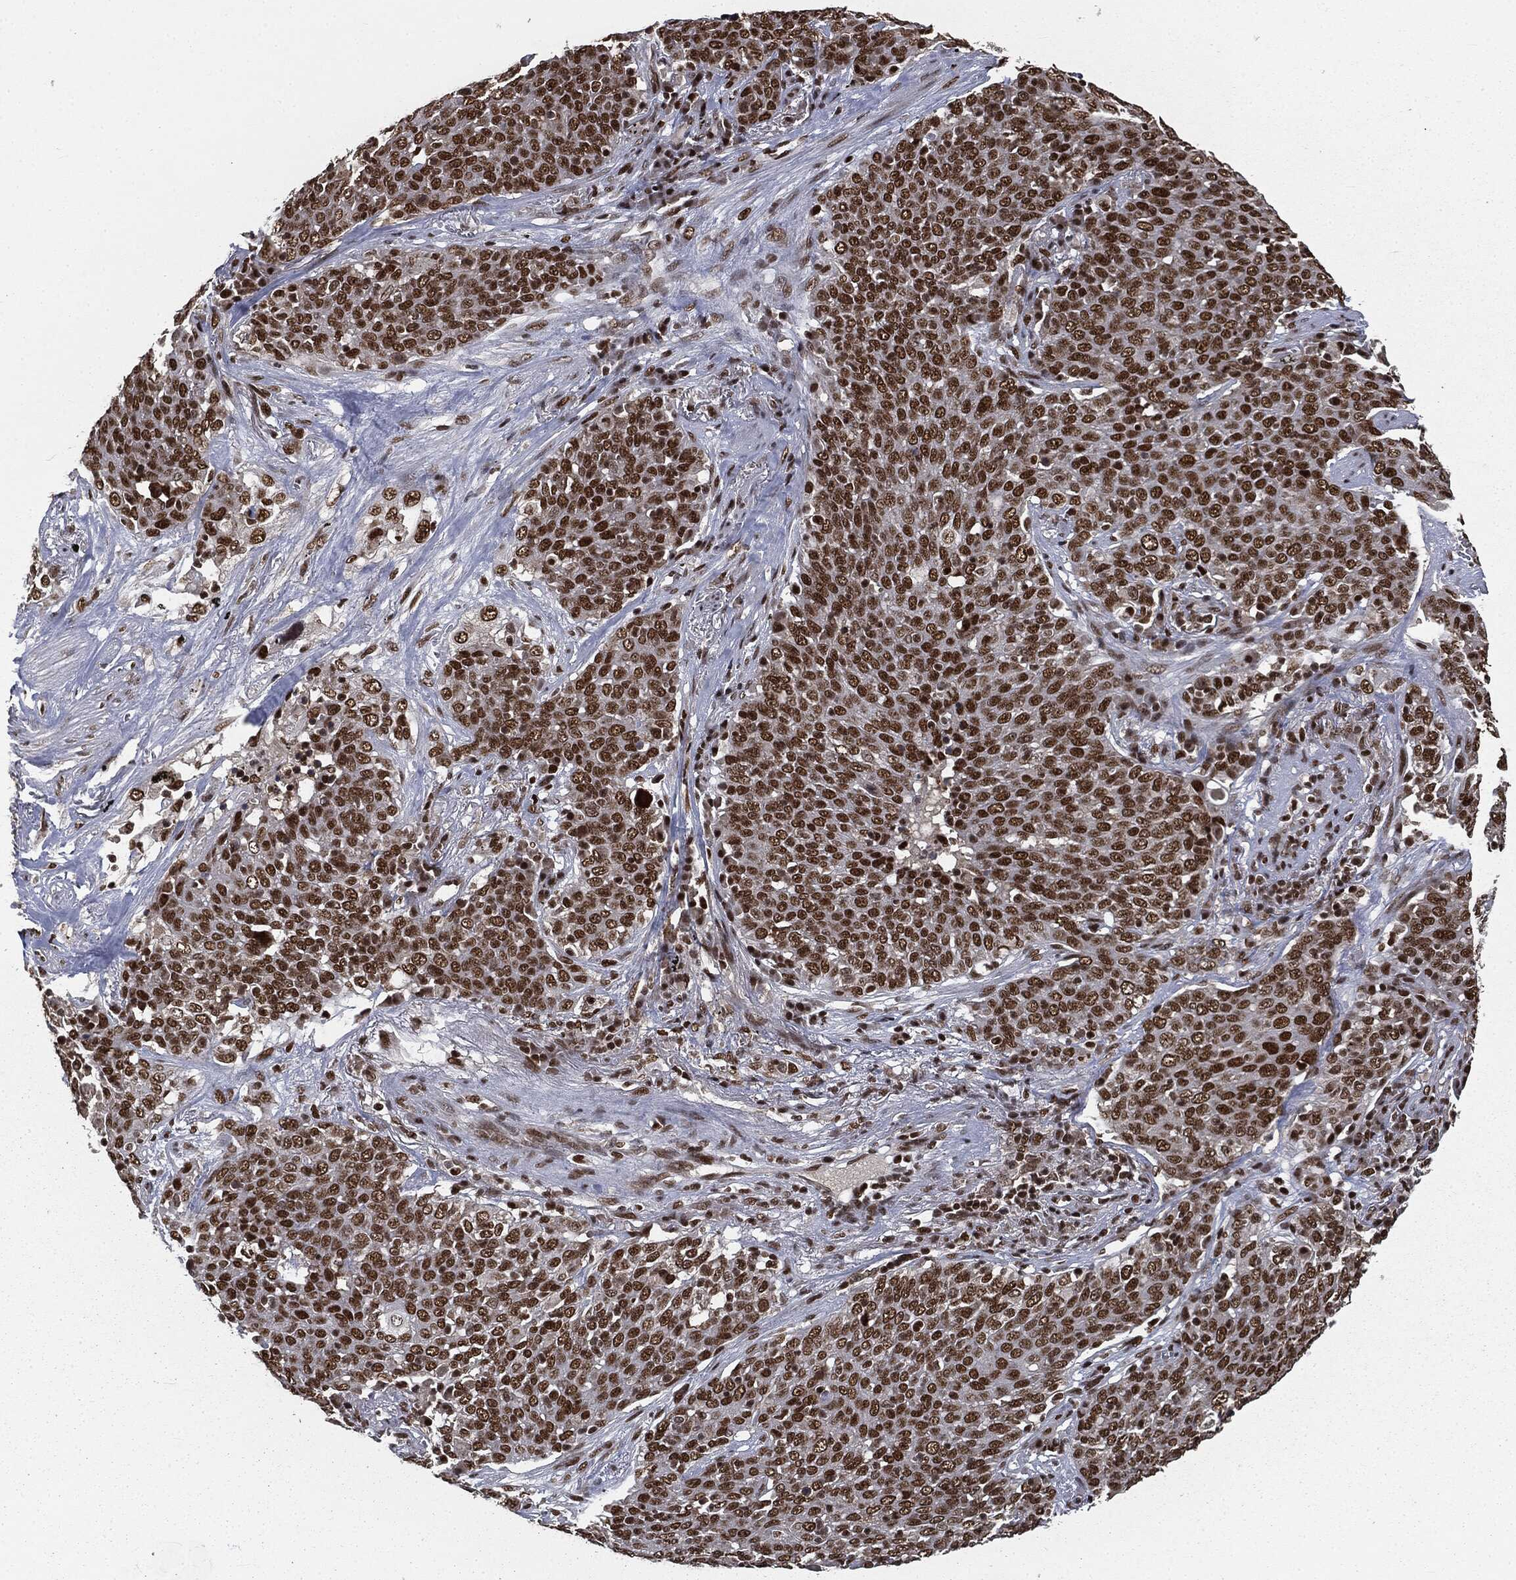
{"staining": {"intensity": "strong", "quantity": ">75%", "location": "nuclear"}, "tissue": "lung cancer", "cell_type": "Tumor cells", "image_type": "cancer", "snomed": [{"axis": "morphology", "description": "Squamous cell carcinoma, NOS"}, {"axis": "topography", "description": "Lung"}], "caption": "Lung cancer (squamous cell carcinoma) stained with immunohistochemistry (IHC) displays strong nuclear expression in approximately >75% of tumor cells.", "gene": "DPH2", "patient": {"sex": "male", "age": 82}}